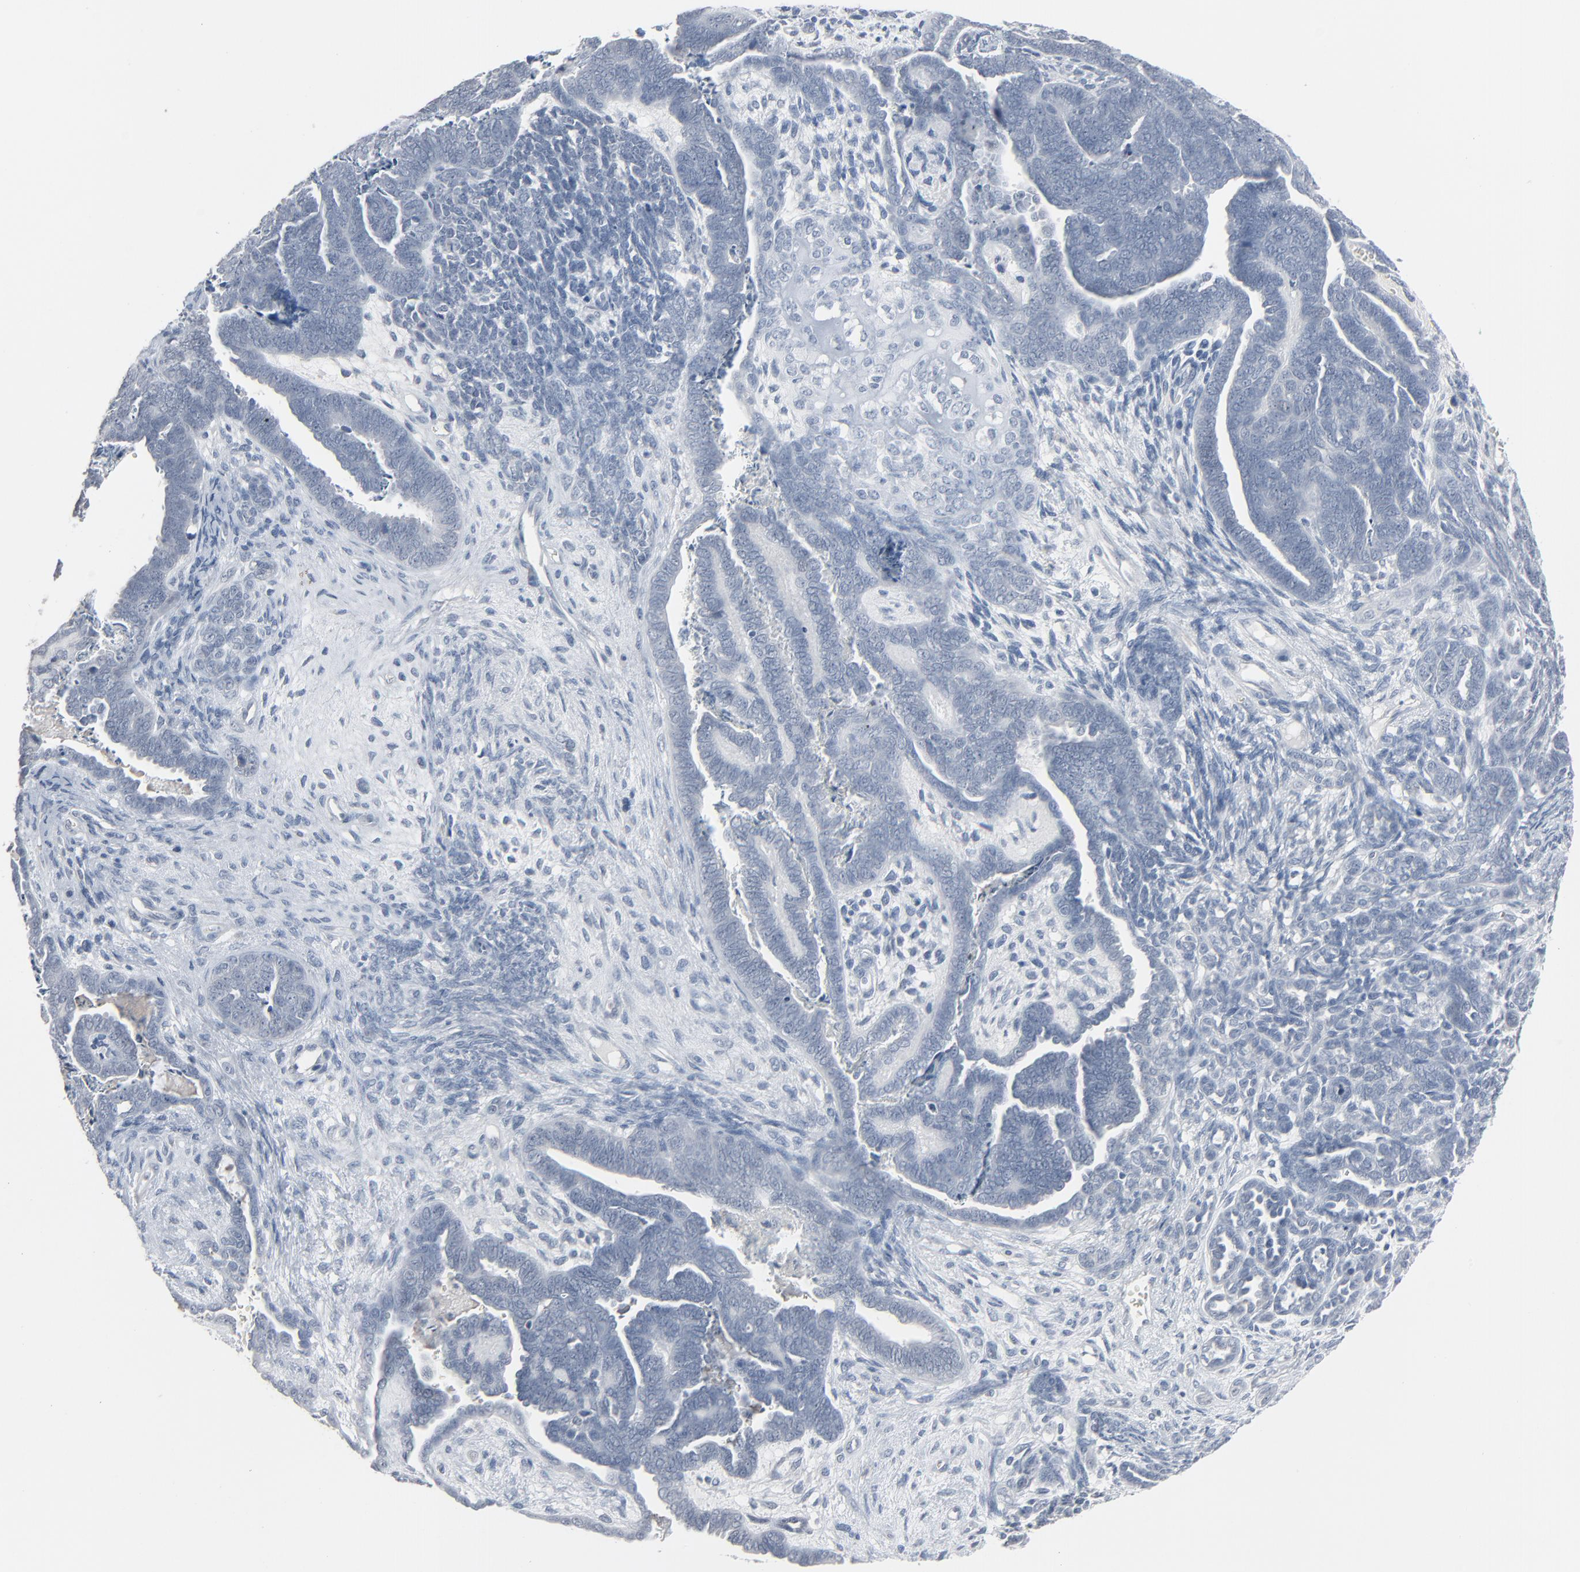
{"staining": {"intensity": "negative", "quantity": "none", "location": "none"}, "tissue": "endometrial cancer", "cell_type": "Tumor cells", "image_type": "cancer", "snomed": [{"axis": "morphology", "description": "Neoplasm, malignant, NOS"}, {"axis": "topography", "description": "Endometrium"}], "caption": "A micrograph of human malignant neoplasm (endometrial) is negative for staining in tumor cells.", "gene": "SAGE1", "patient": {"sex": "female", "age": 74}}